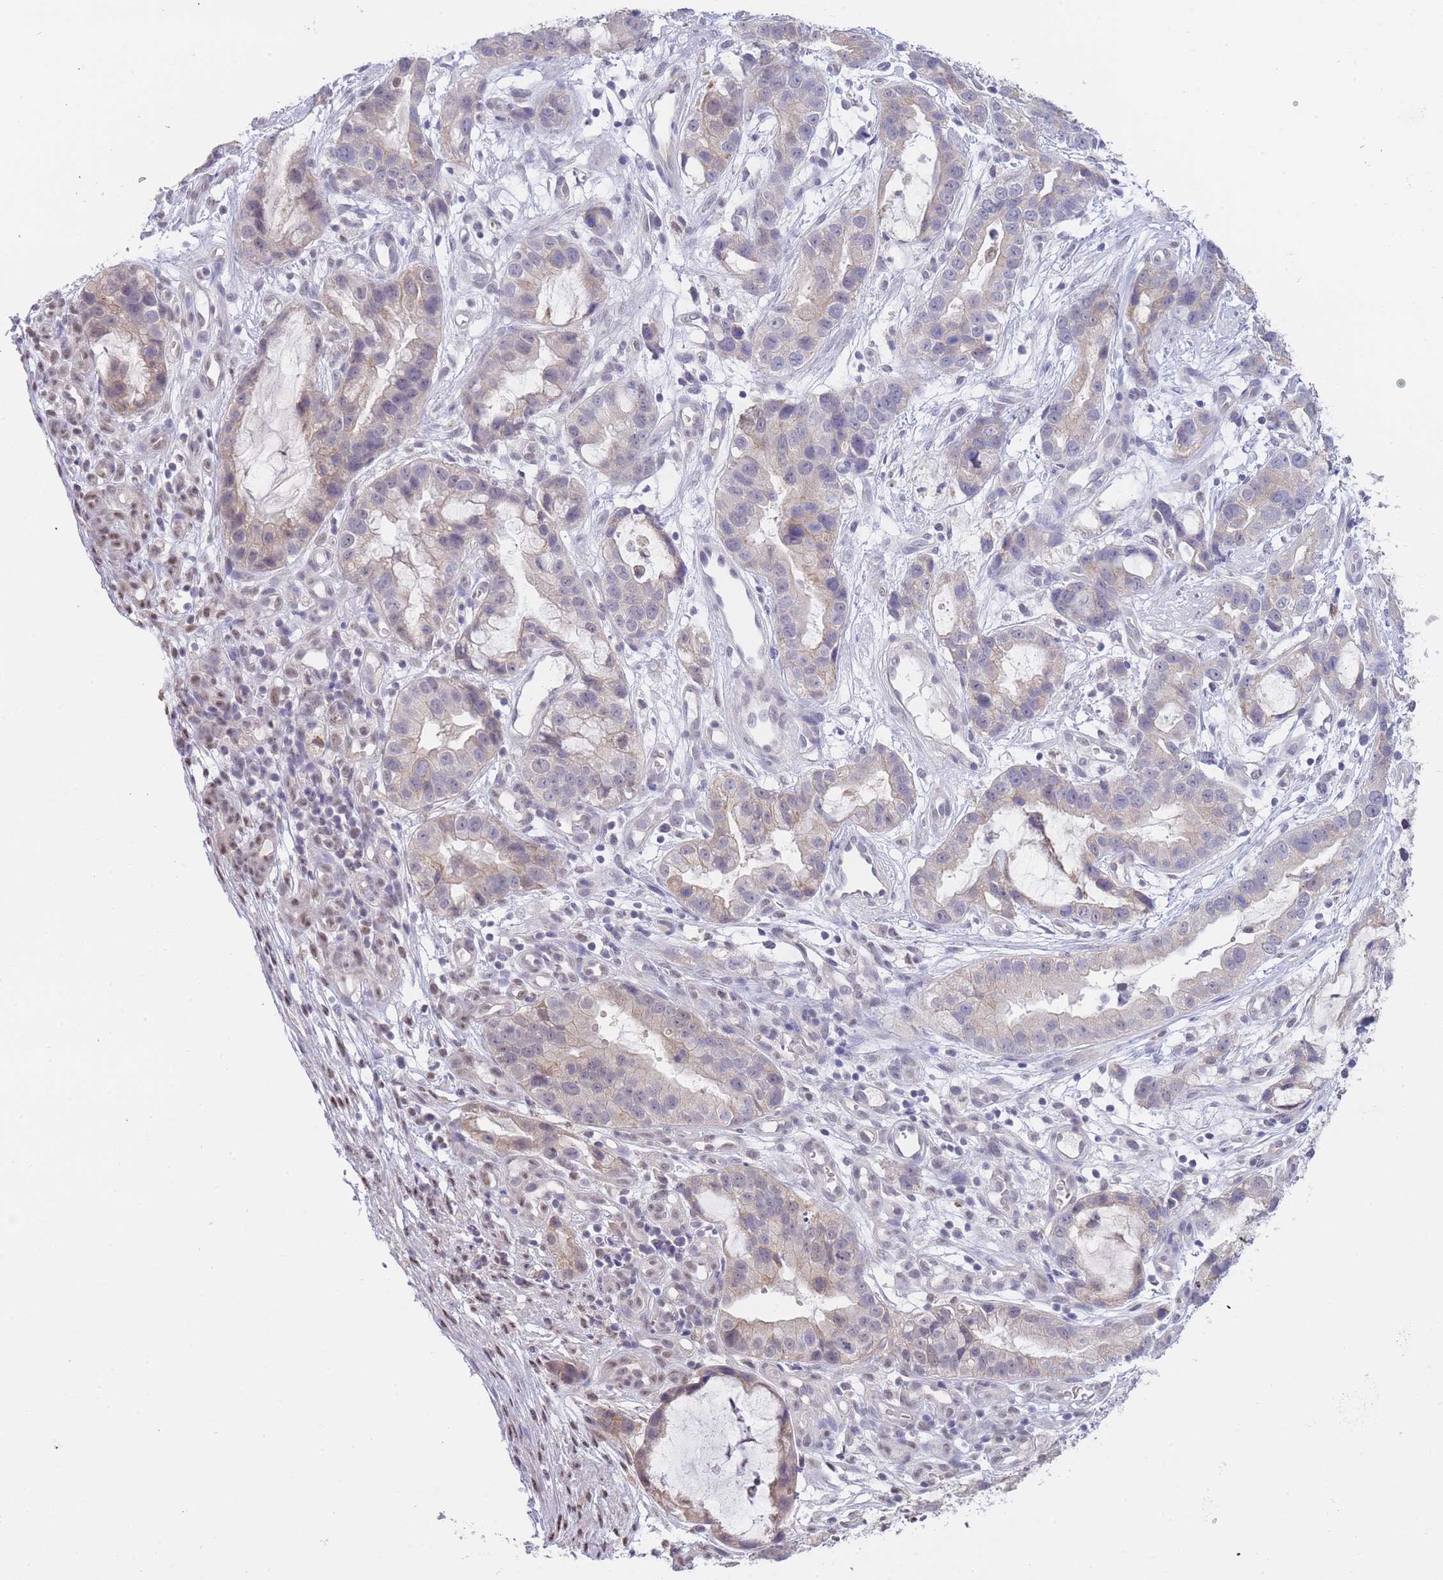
{"staining": {"intensity": "weak", "quantity": "25%-75%", "location": "cytoplasmic/membranous"}, "tissue": "stomach cancer", "cell_type": "Tumor cells", "image_type": "cancer", "snomed": [{"axis": "morphology", "description": "Adenocarcinoma, NOS"}, {"axis": "topography", "description": "Stomach"}], "caption": "This histopathology image exhibits immunohistochemistry staining of stomach cancer (adenocarcinoma), with low weak cytoplasmic/membranous expression in approximately 25%-75% of tumor cells.", "gene": "GOLGA6L25", "patient": {"sex": "male", "age": 55}}